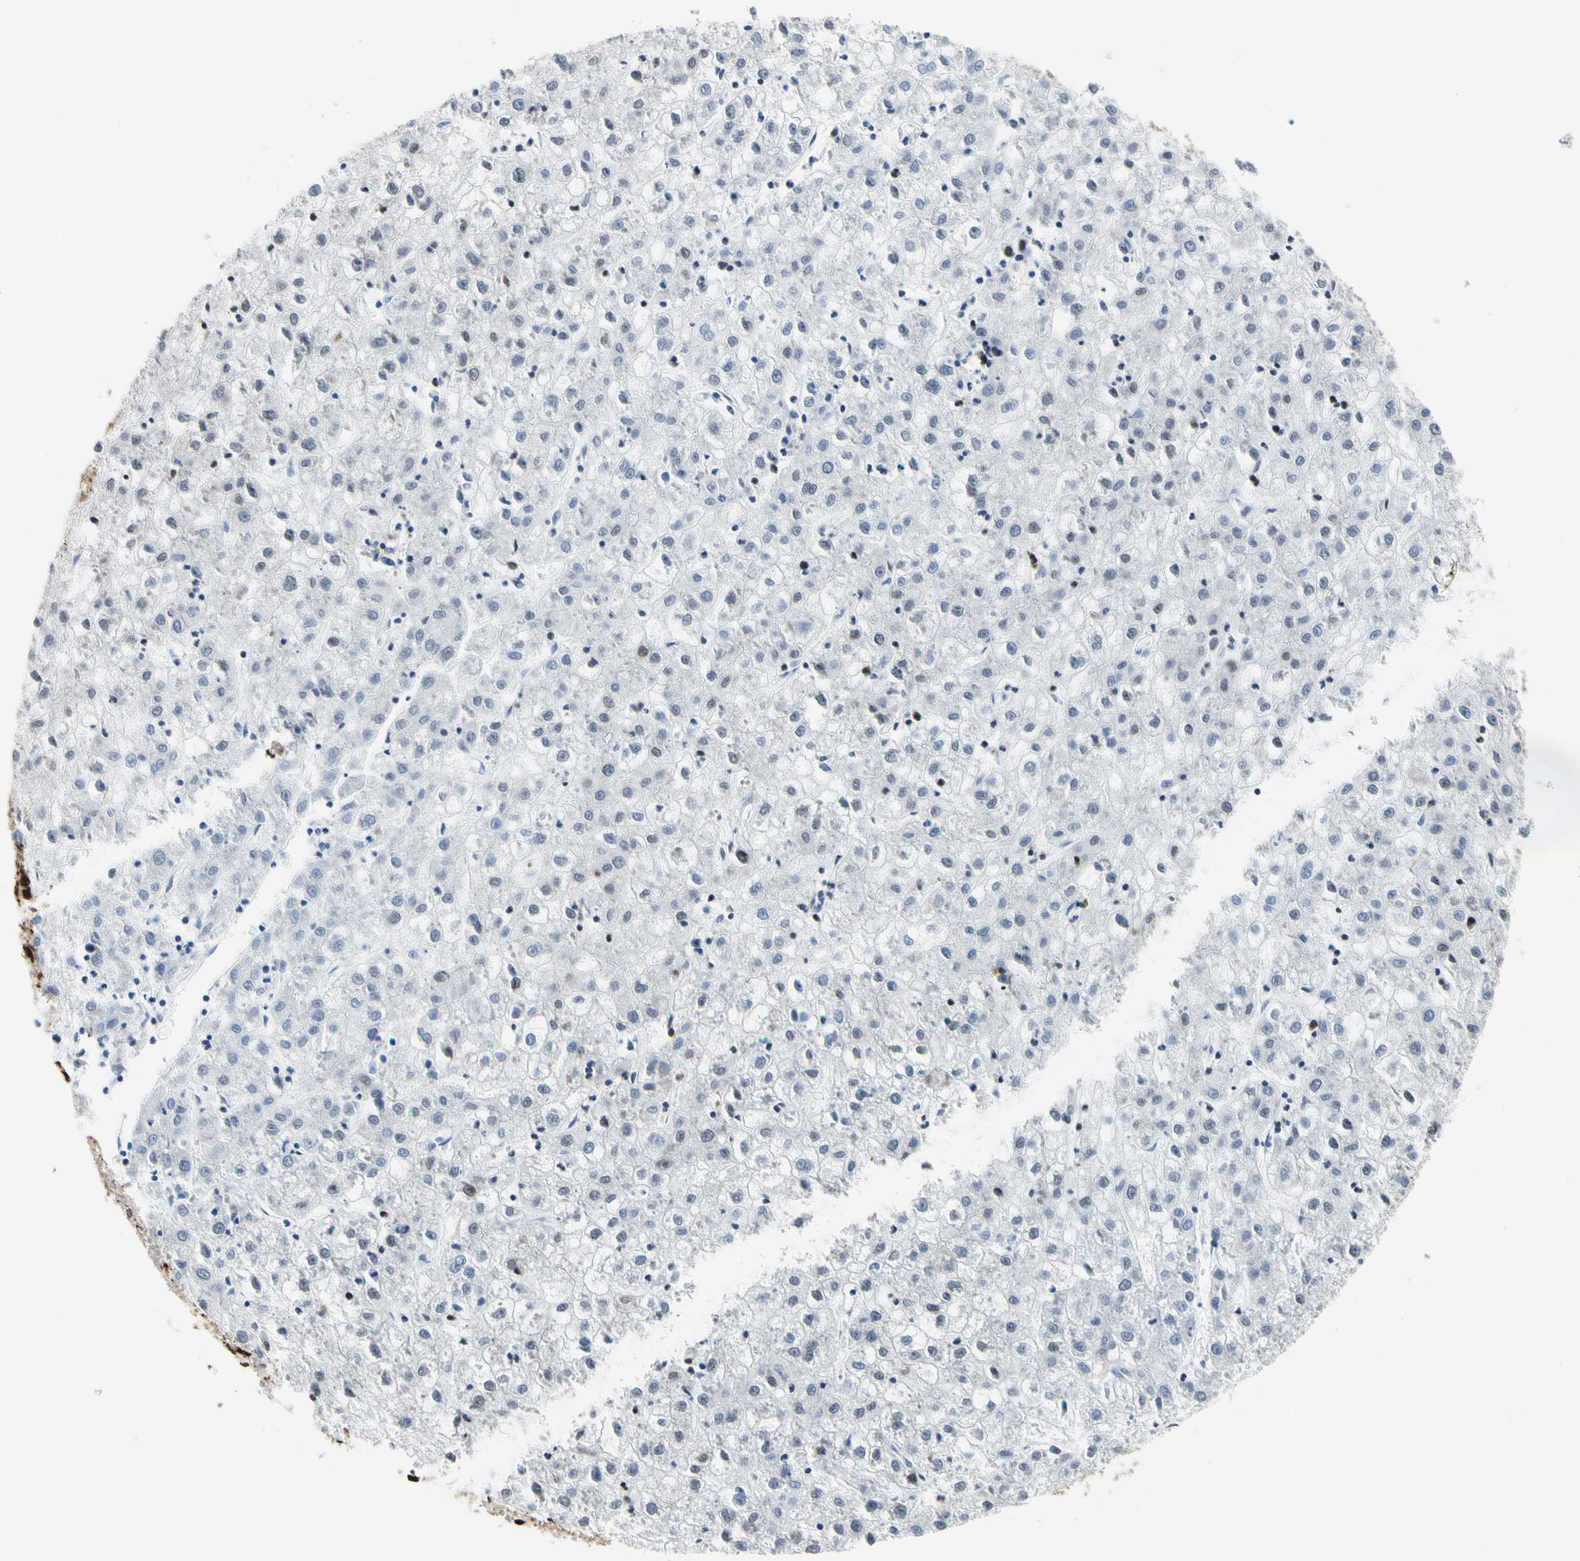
{"staining": {"intensity": "negative", "quantity": "none", "location": "none"}, "tissue": "liver cancer", "cell_type": "Tumor cells", "image_type": "cancer", "snomed": [{"axis": "morphology", "description": "Carcinoma, Hepatocellular, NOS"}, {"axis": "topography", "description": "Liver"}], "caption": "Liver cancer (hepatocellular carcinoma) was stained to show a protein in brown. There is no significant positivity in tumor cells.", "gene": "HNRNPK", "patient": {"sex": "male", "age": 72}}